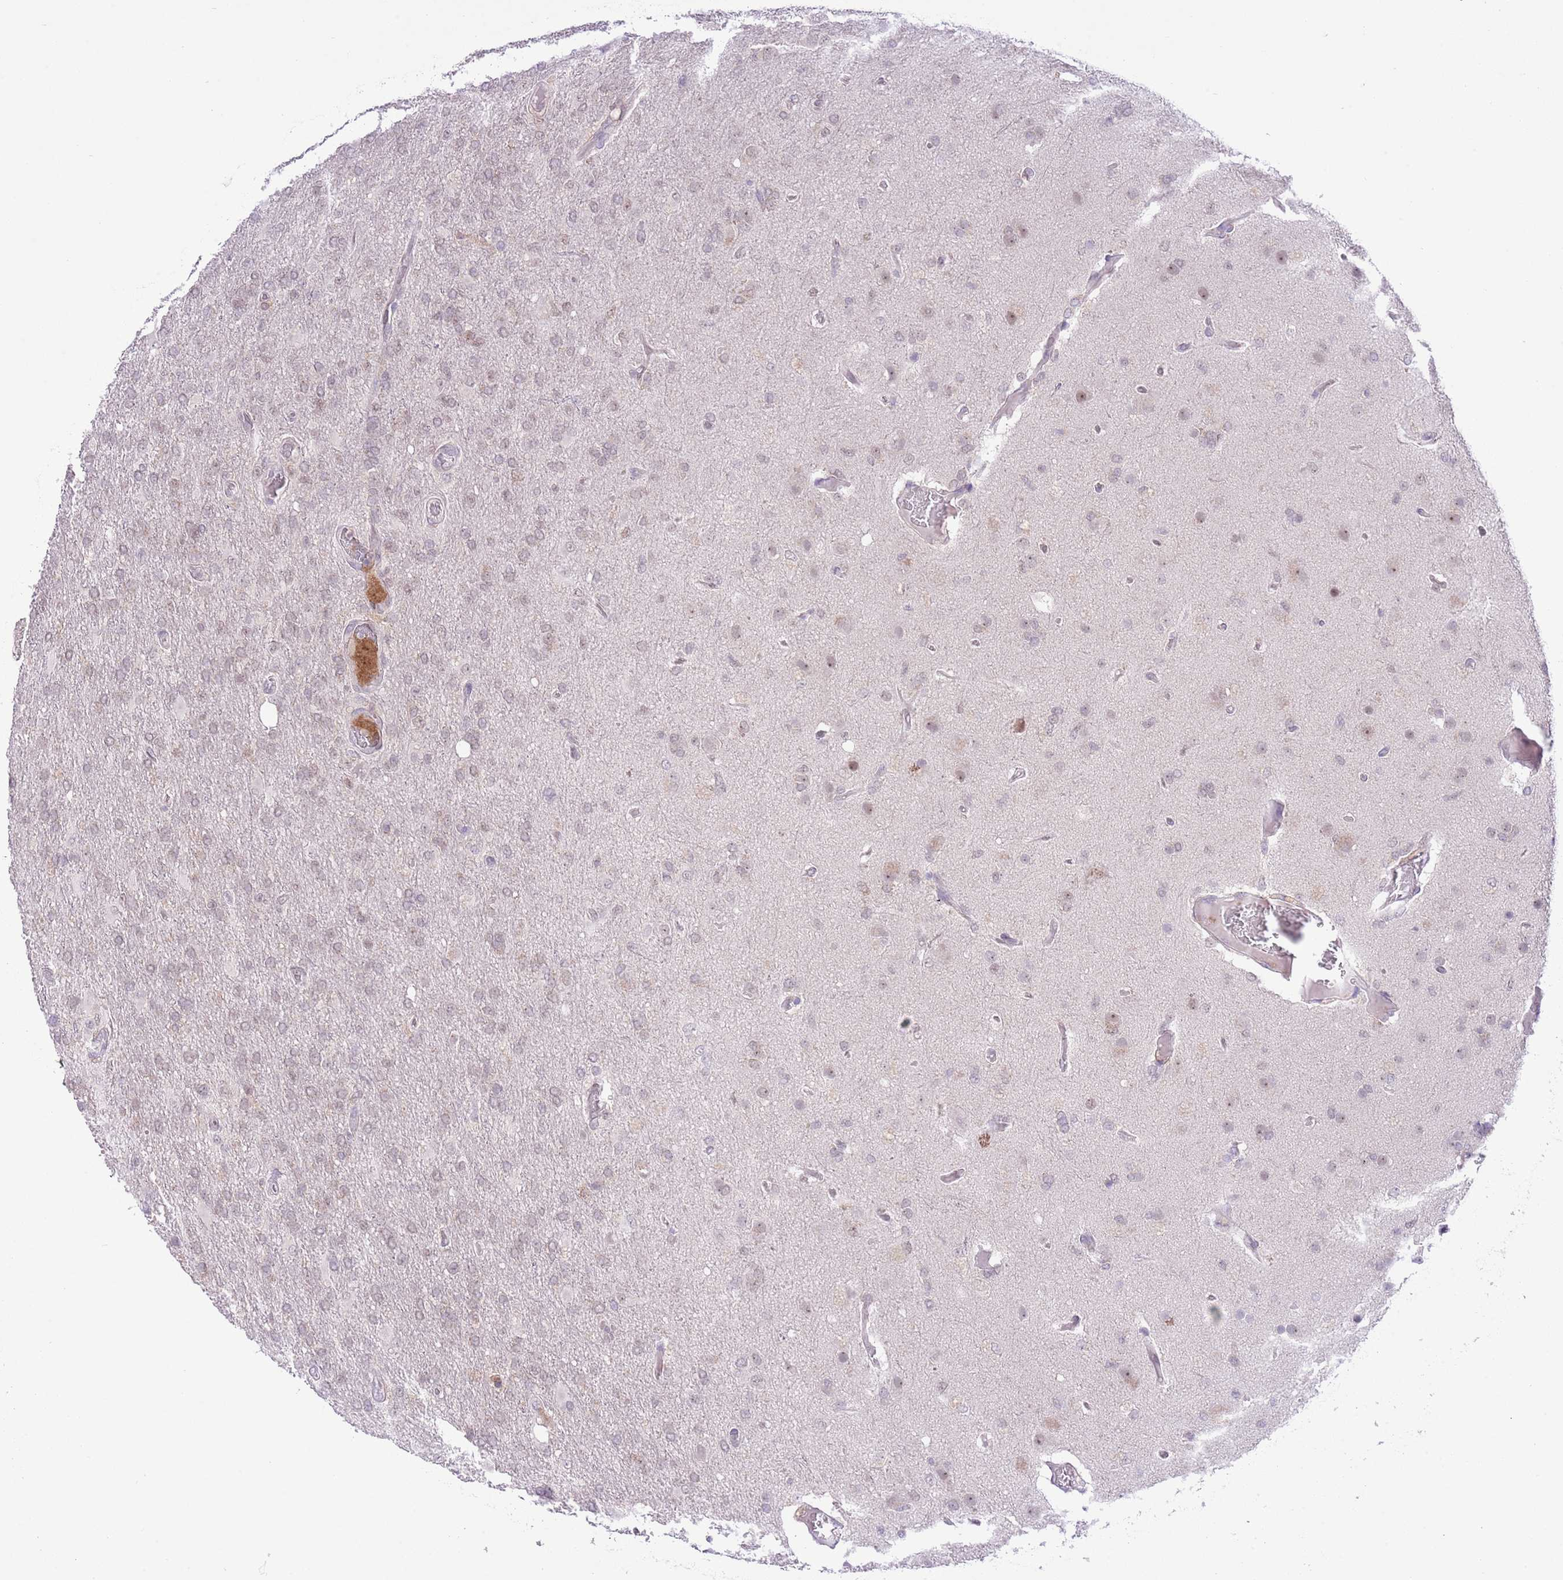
{"staining": {"intensity": "weak", "quantity": "25%-75%", "location": "cytoplasmic/membranous"}, "tissue": "glioma", "cell_type": "Tumor cells", "image_type": "cancer", "snomed": [{"axis": "morphology", "description": "Glioma, malignant, High grade"}, {"axis": "topography", "description": "Brain"}], "caption": "DAB immunohistochemical staining of human malignant high-grade glioma reveals weak cytoplasmic/membranous protein expression in approximately 25%-75% of tumor cells.", "gene": "GALK2", "patient": {"sex": "female", "age": 74}}